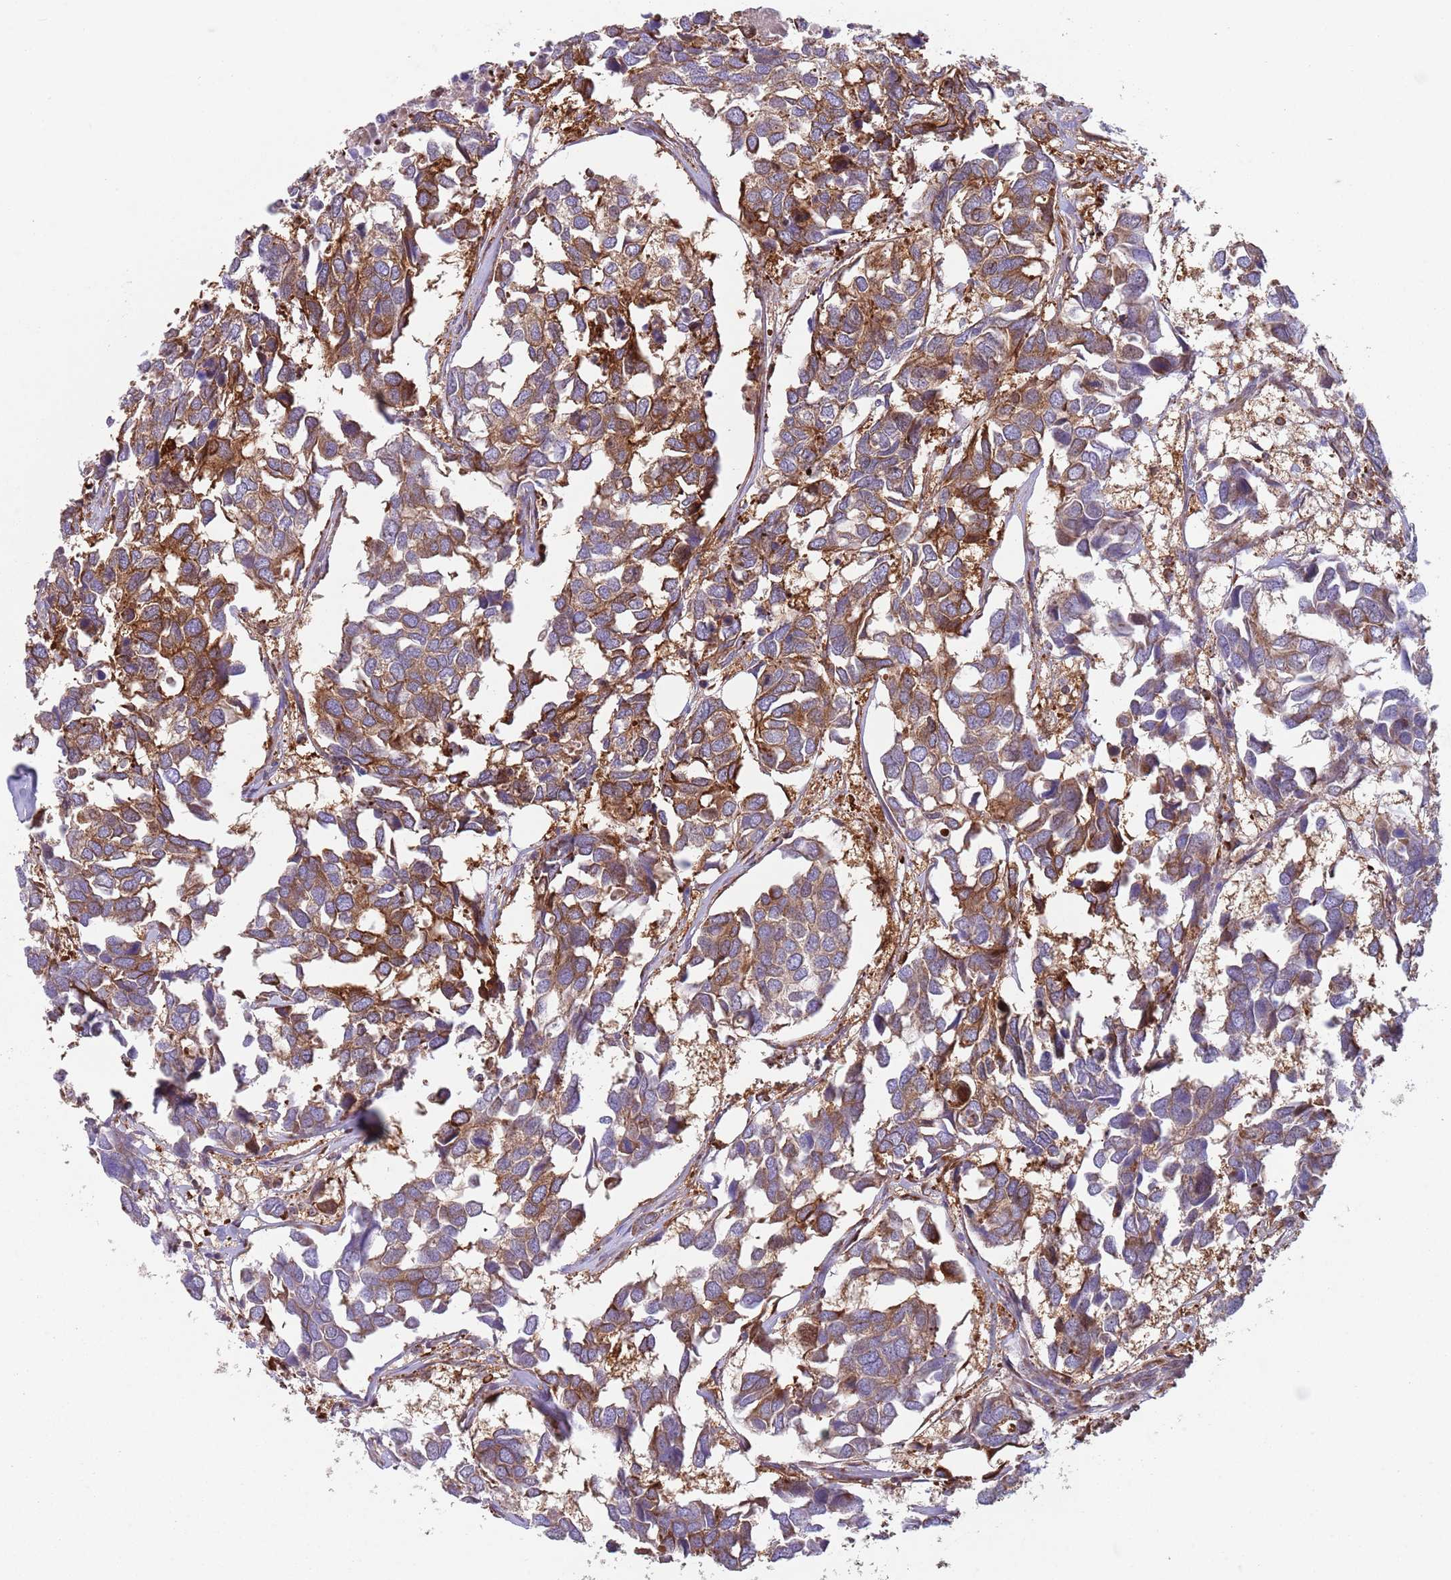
{"staining": {"intensity": "strong", "quantity": "25%-75%", "location": "cytoplasmic/membranous"}, "tissue": "breast cancer", "cell_type": "Tumor cells", "image_type": "cancer", "snomed": [{"axis": "morphology", "description": "Duct carcinoma"}, {"axis": "topography", "description": "Breast"}], "caption": "This micrograph reveals IHC staining of human breast cancer (invasive ductal carcinoma), with high strong cytoplasmic/membranous staining in approximately 25%-75% of tumor cells.", "gene": "ZMYM5", "patient": {"sex": "female", "age": 83}}